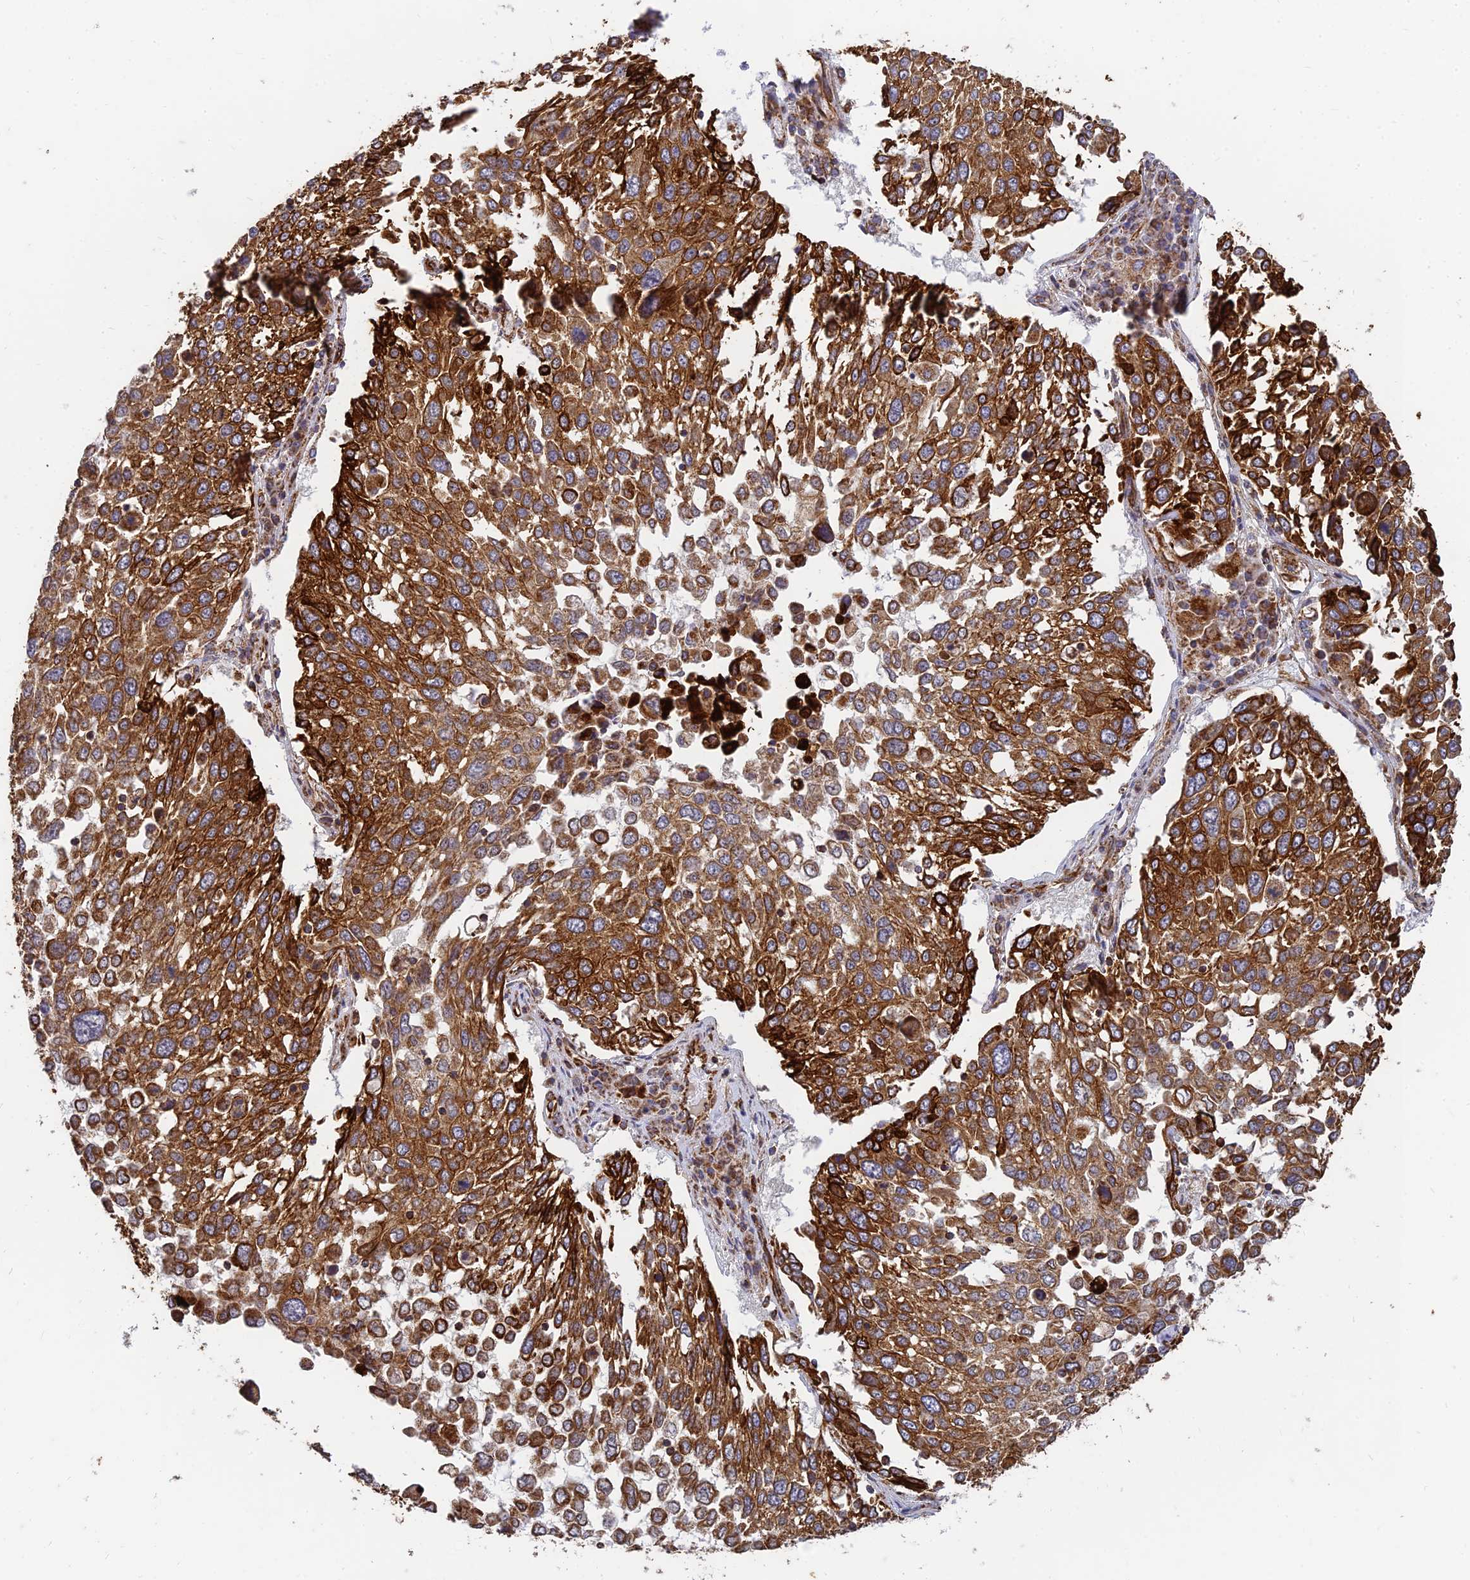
{"staining": {"intensity": "strong", "quantity": ">75%", "location": "cytoplasmic/membranous"}, "tissue": "lung cancer", "cell_type": "Tumor cells", "image_type": "cancer", "snomed": [{"axis": "morphology", "description": "Squamous cell carcinoma, NOS"}, {"axis": "topography", "description": "Lung"}], "caption": "Immunohistochemistry staining of lung cancer (squamous cell carcinoma), which exhibits high levels of strong cytoplasmic/membranous expression in about >75% of tumor cells indicating strong cytoplasmic/membranous protein staining. The staining was performed using DAB (brown) for protein detection and nuclei were counterstained in hematoxylin (blue).", "gene": "DSTYK", "patient": {"sex": "male", "age": 65}}